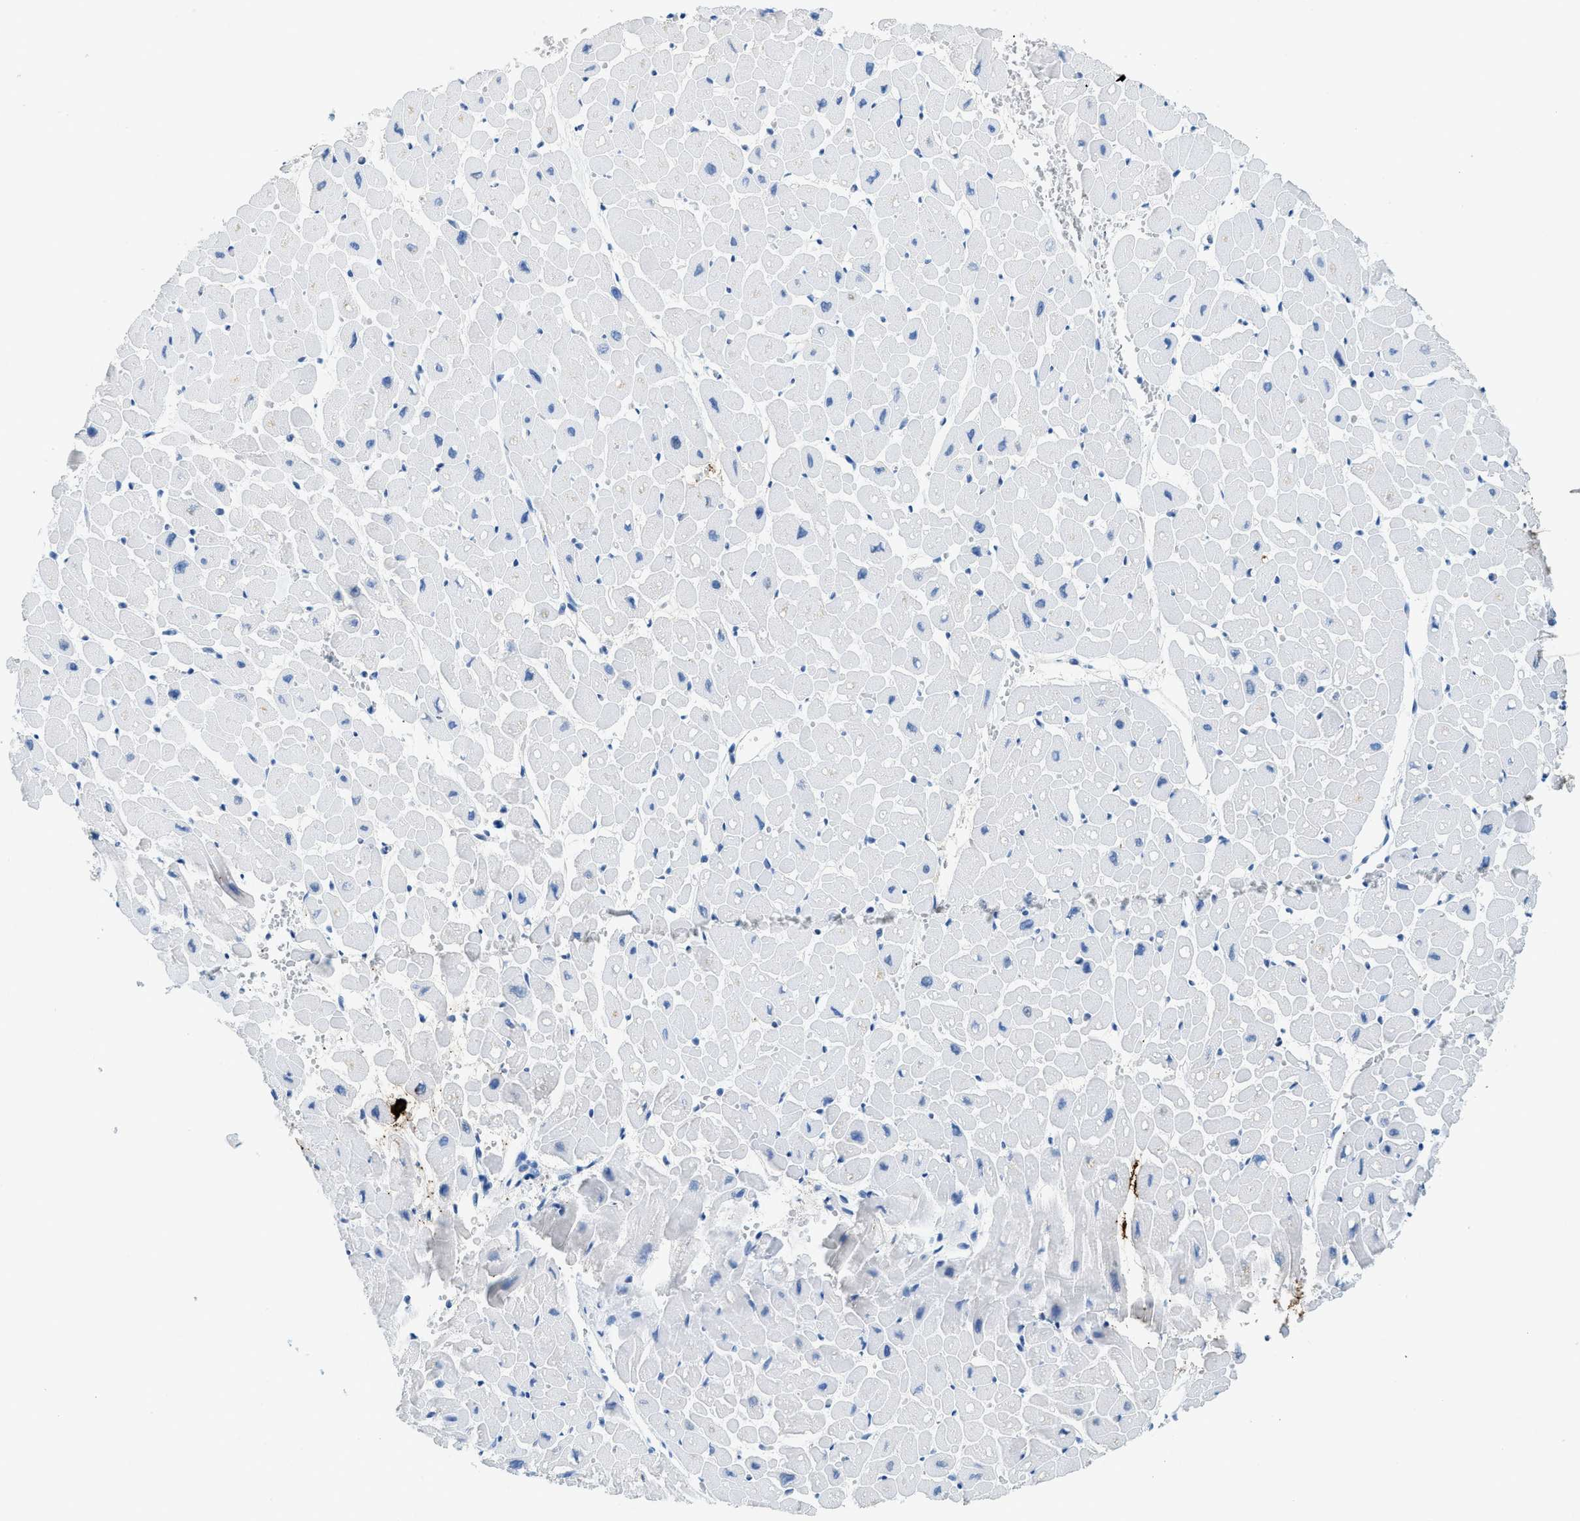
{"staining": {"intensity": "negative", "quantity": "none", "location": "none"}, "tissue": "heart muscle", "cell_type": "Cardiomyocytes", "image_type": "normal", "snomed": [{"axis": "morphology", "description": "Normal tissue, NOS"}, {"axis": "topography", "description": "Heart"}], "caption": "IHC photomicrograph of benign human heart muscle stained for a protein (brown), which reveals no staining in cardiomyocytes.", "gene": "TPSAB1", "patient": {"sex": "male", "age": 45}}